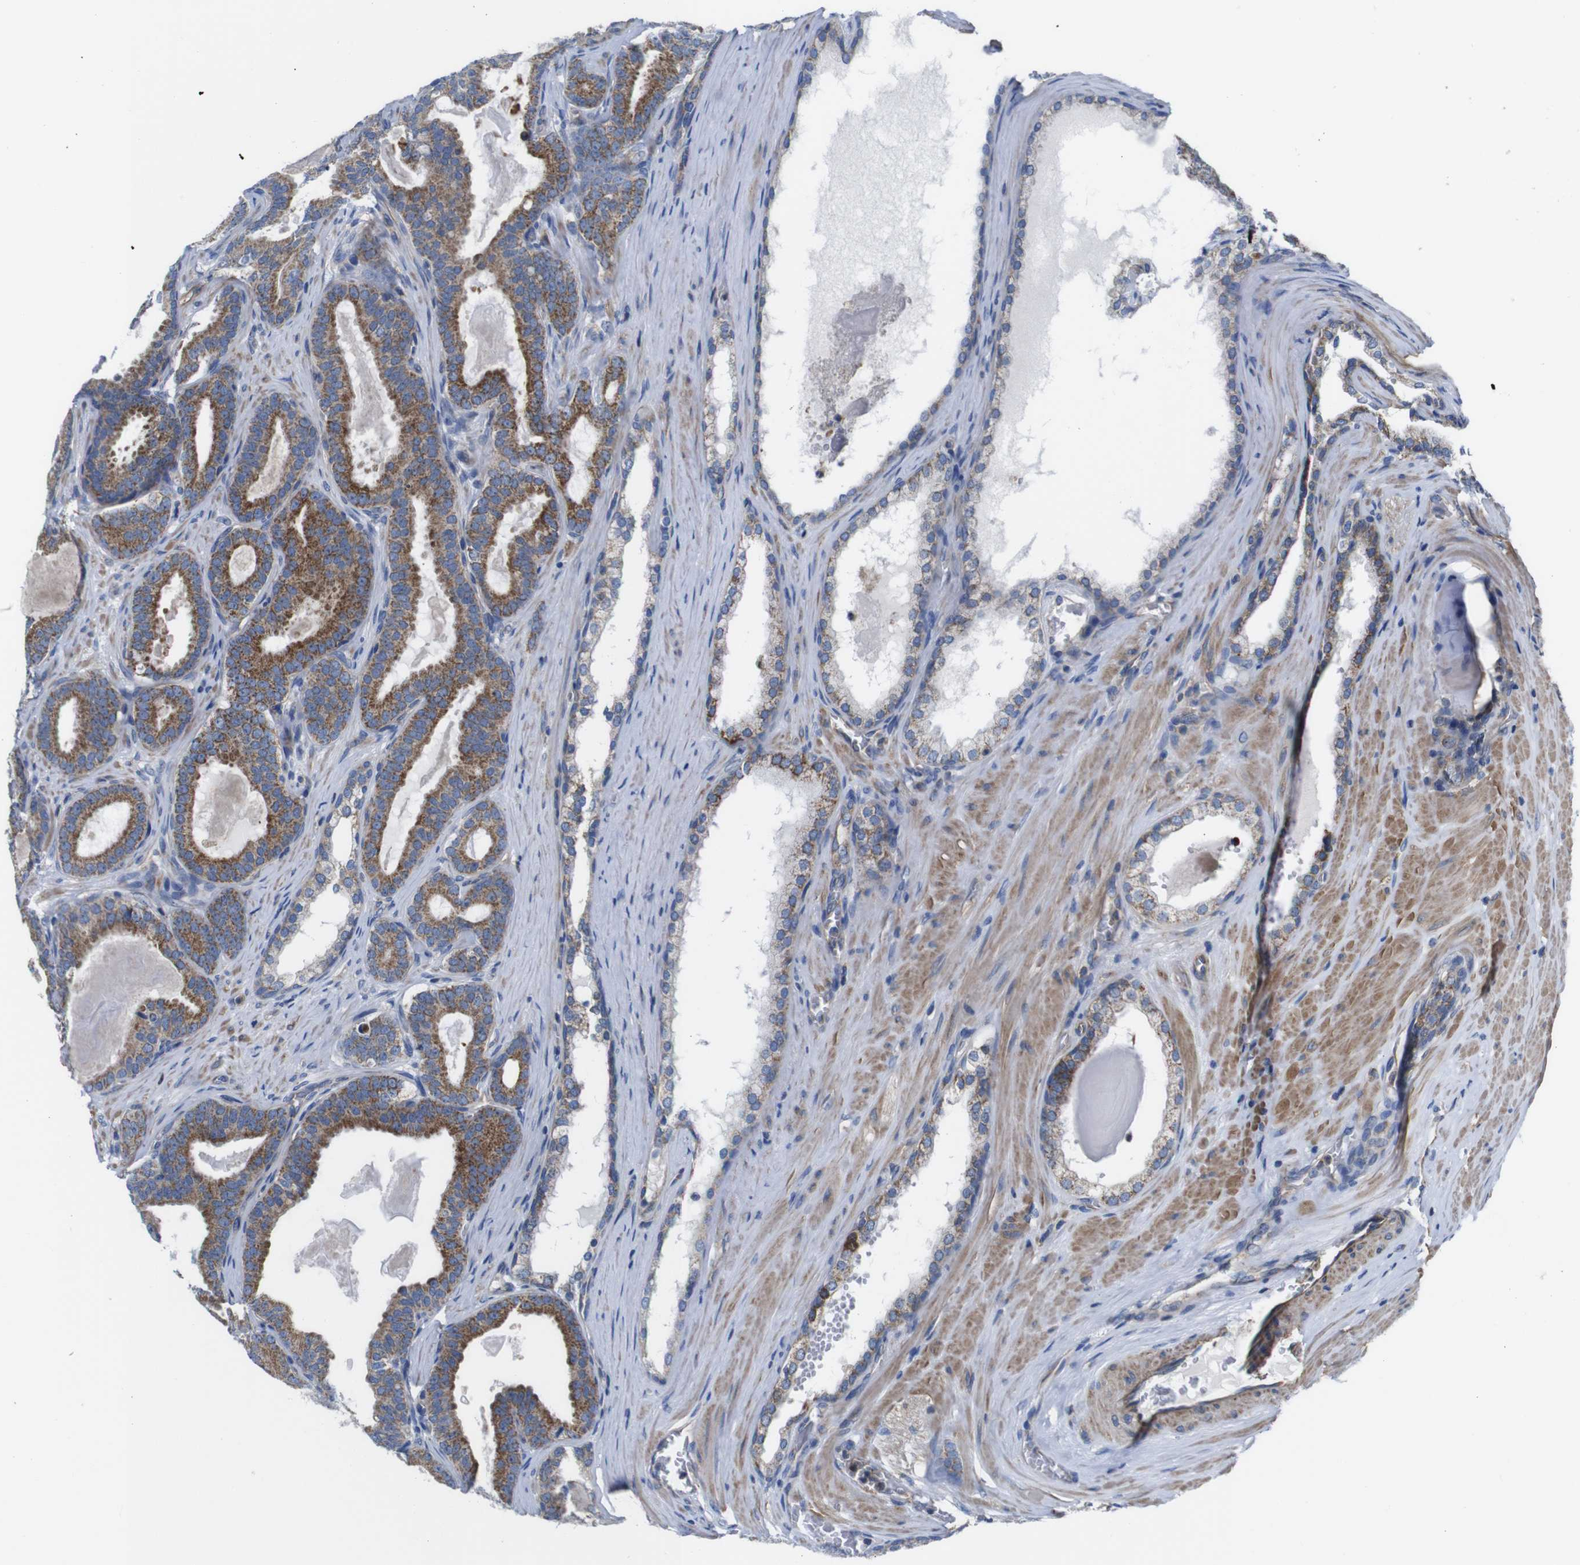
{"staining": {"intensity": "strong", "quantity": ">75%", "location": "cytoplasmic/membranous"}, "tissue": "prostate cancer", "cell_type": "Tumor cells", "image_type": "cancer", "snomed": [{"axis": "morphology", "description": "Adenocarcinoma, High grade"}, {"axis": "topography", "description": "Prostate"}], "caption": "Approximately >75% of tumor cells in prostate cancer (high-grade adenocarcinoma) exhibit strong cytoplasmic/membranous protein expression as visualized by brown immunohistochemical staining.", "gene": "PDCD1LG2", "patient": {"sex": "male", "age": 60}}